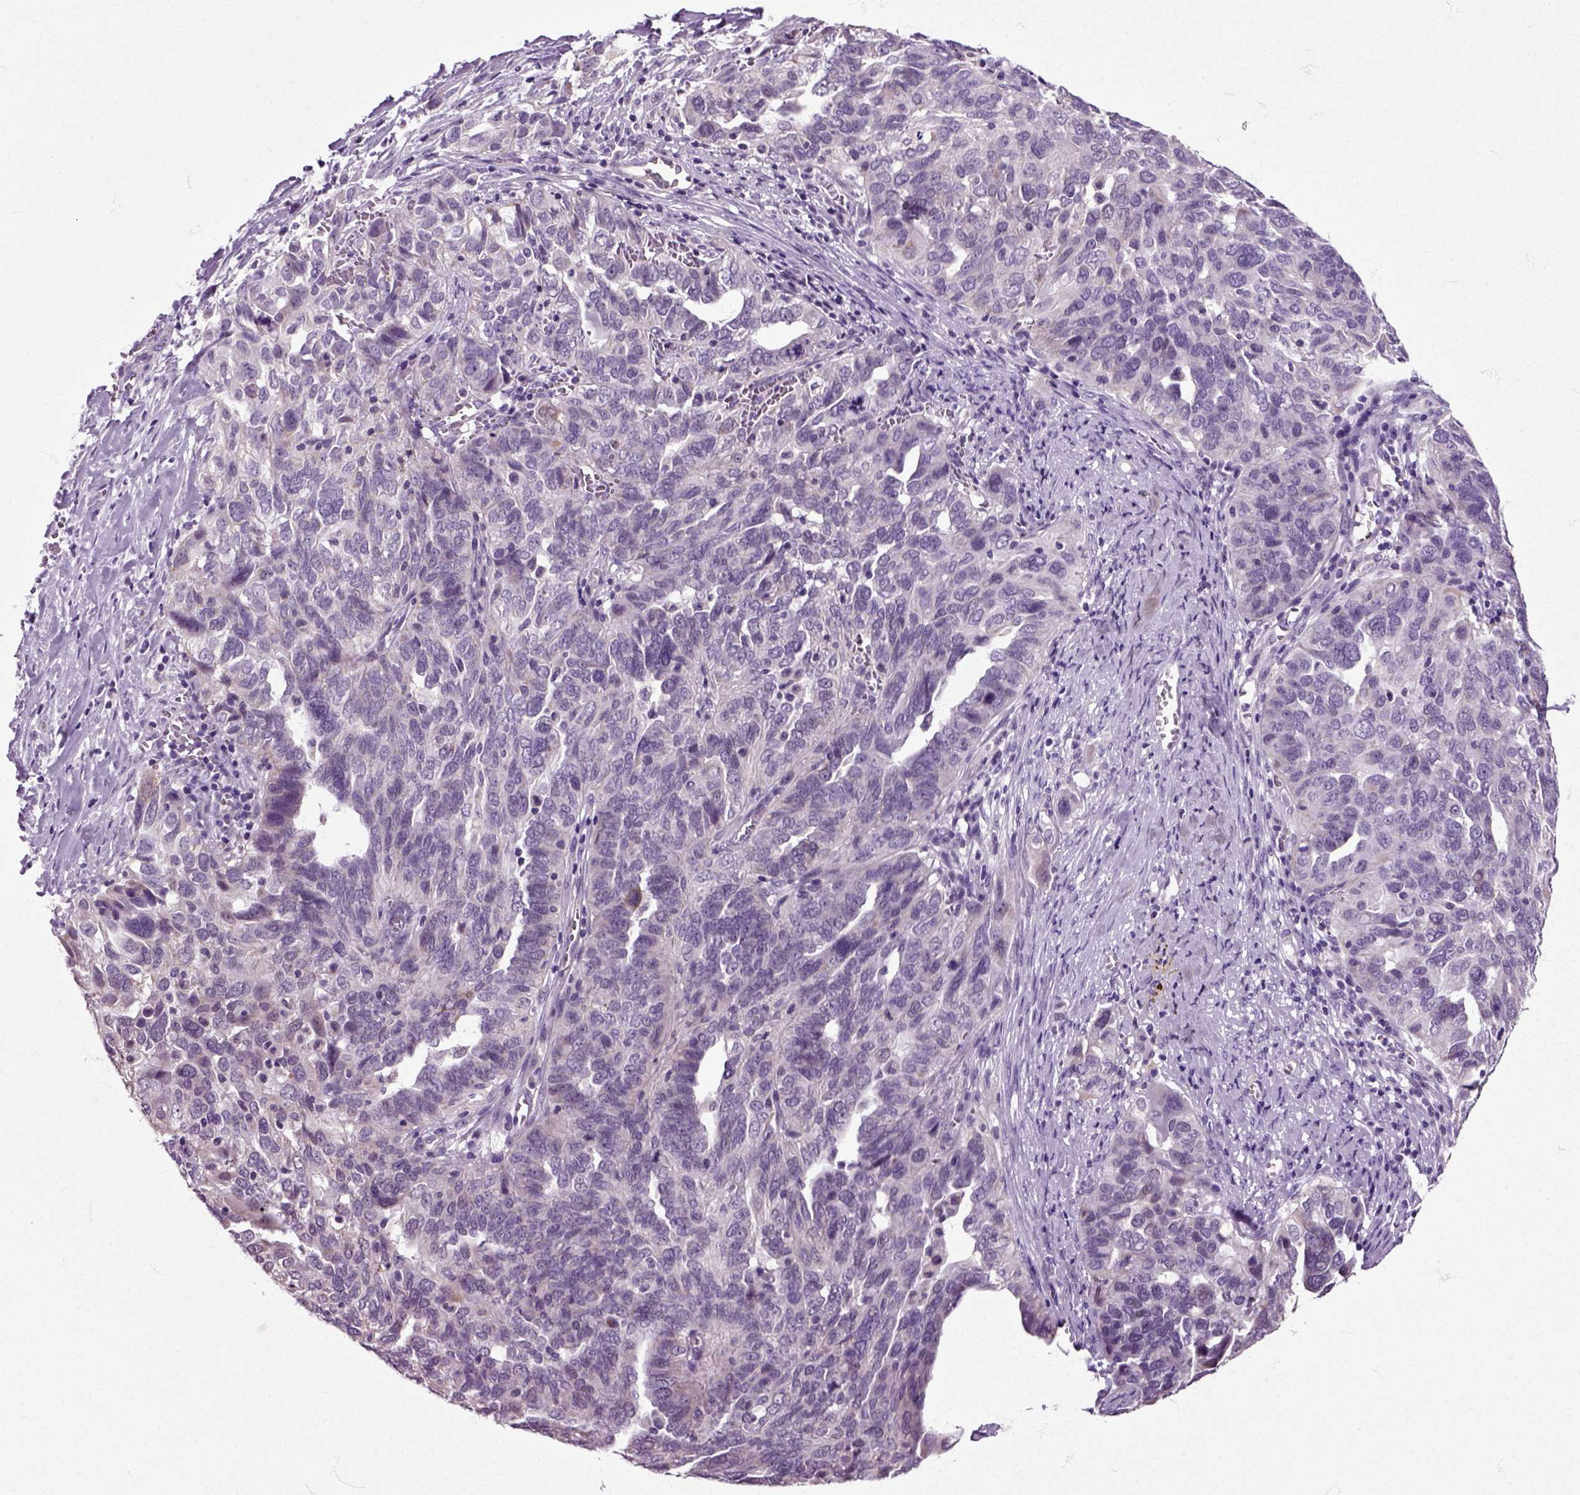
{"staining": {"intensity": "negative", "quantity": "none", "location": "none"}, "tissue": "ovarian cancer", "cell_type": "Tumor cells", "image_type": "cancer", "snomed": [{"axis": "morphology", "description": "Carcinoma, endometroid"}, {"axis": "topography", "description": "Soft tissue"}, {"axis": "topography", "description": "Ovary"}], "caption": "This photomicrograph is of ovarian cancer (endometroid carcinoma) stained with immunohistochemistry (IHC) to label a protein in brown with the nuclei are counter-stained blue. There is no staining in tumor cells.", "gene": "HSPA2", "patient": {"sex": "female", "age": 52}}